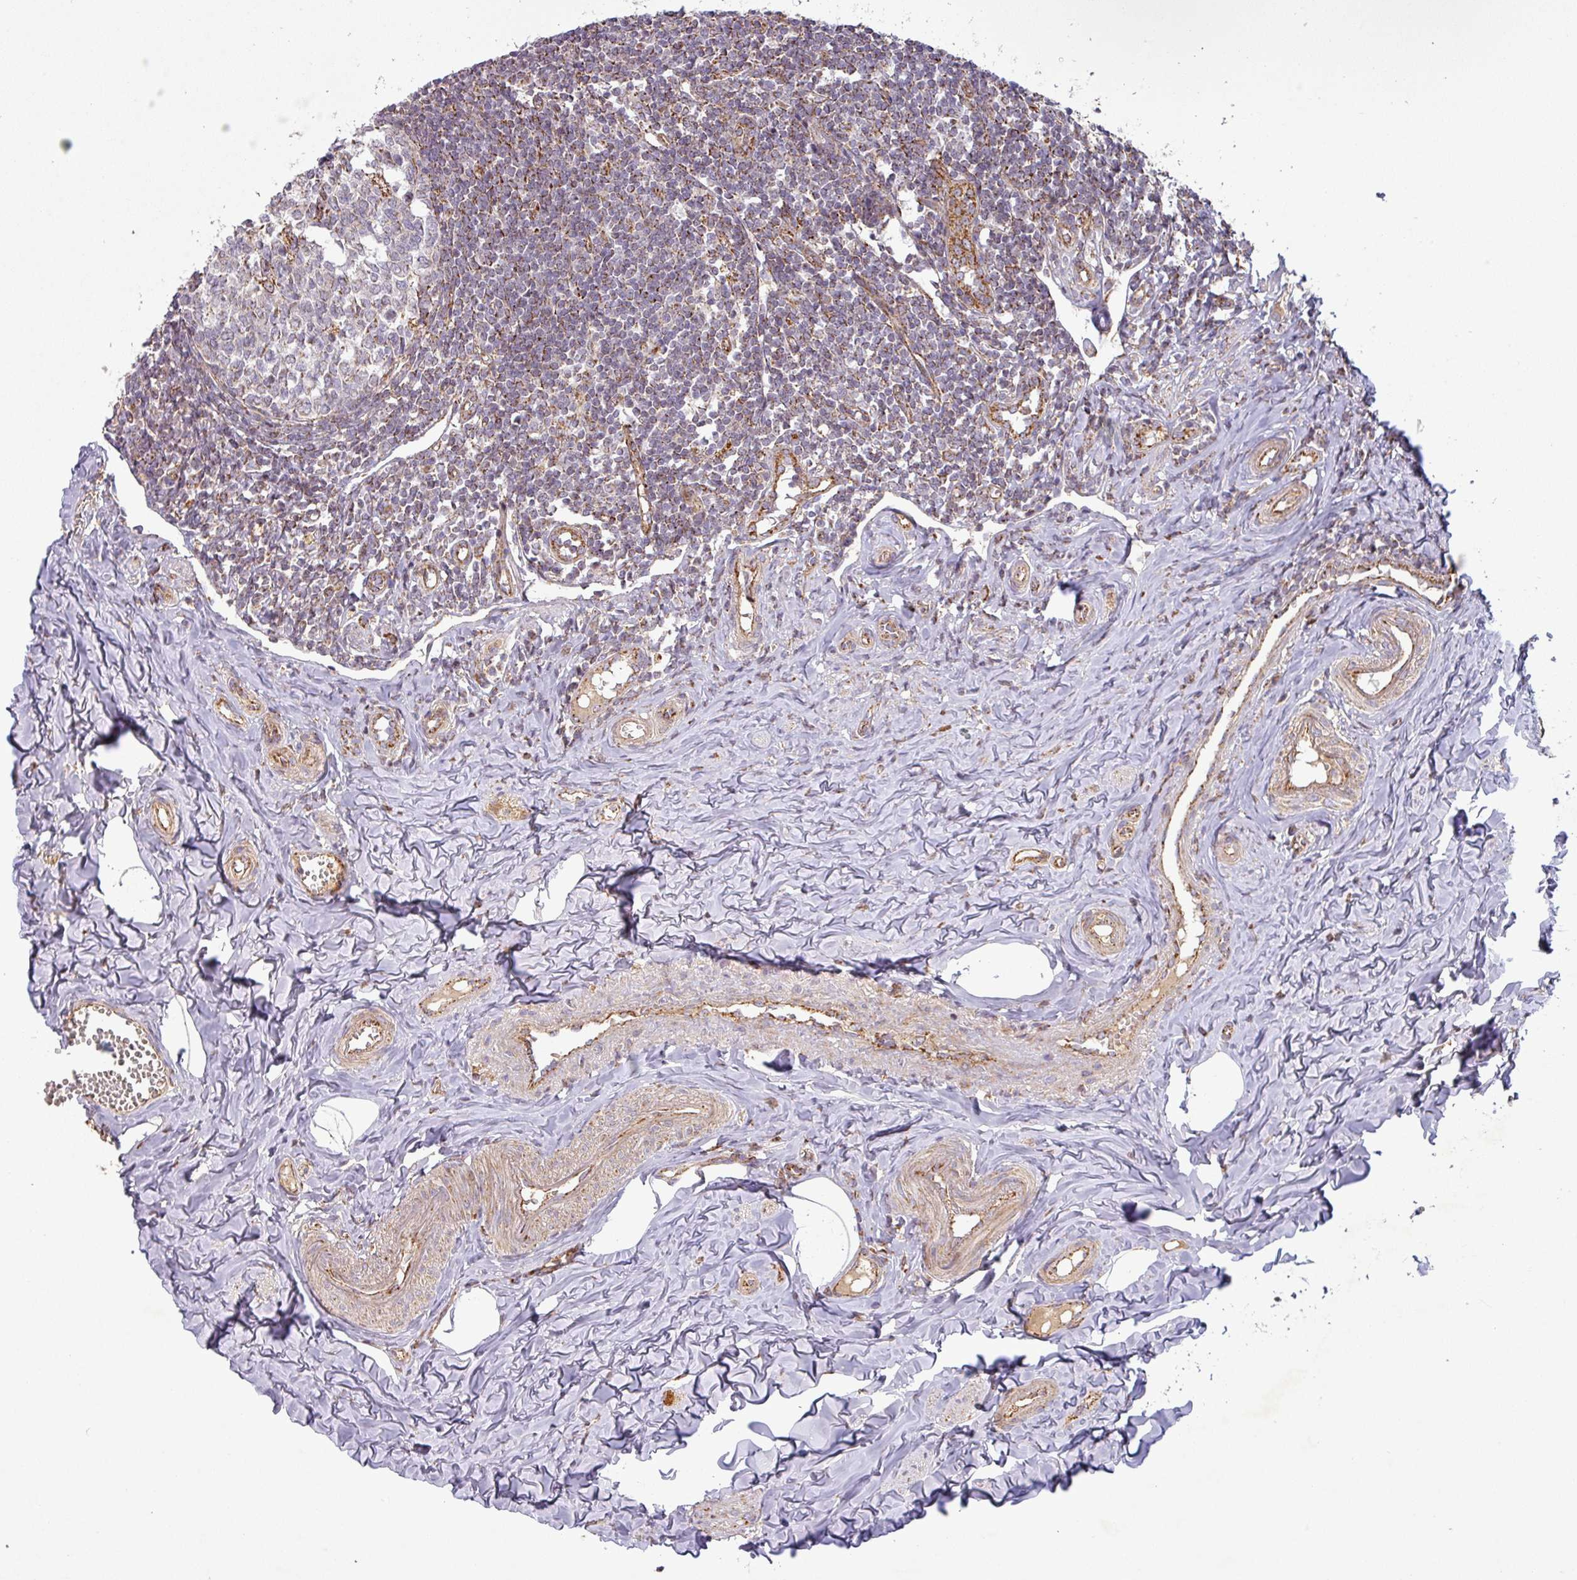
{"staining": {"intensity": "strong", "quantity": ">75%", "location": "cytoplasmic/membranous"}, "tissue": "appendix", "cell_type": "Glandular cells", "image_type": "normal", "snomed": [{"axis": "morphology", "description": "Normal tissue, NOS"}, {"axis": "topography", "description": "Appendix"}], "caption": "Normal appendix demonstrates strong cytoplasmic/membranous positivity in about >75% of glandular cells, visualized by immunohistochemistry.", "gene": "GPD2", "patient": {"sex": "male", "age": 78}}